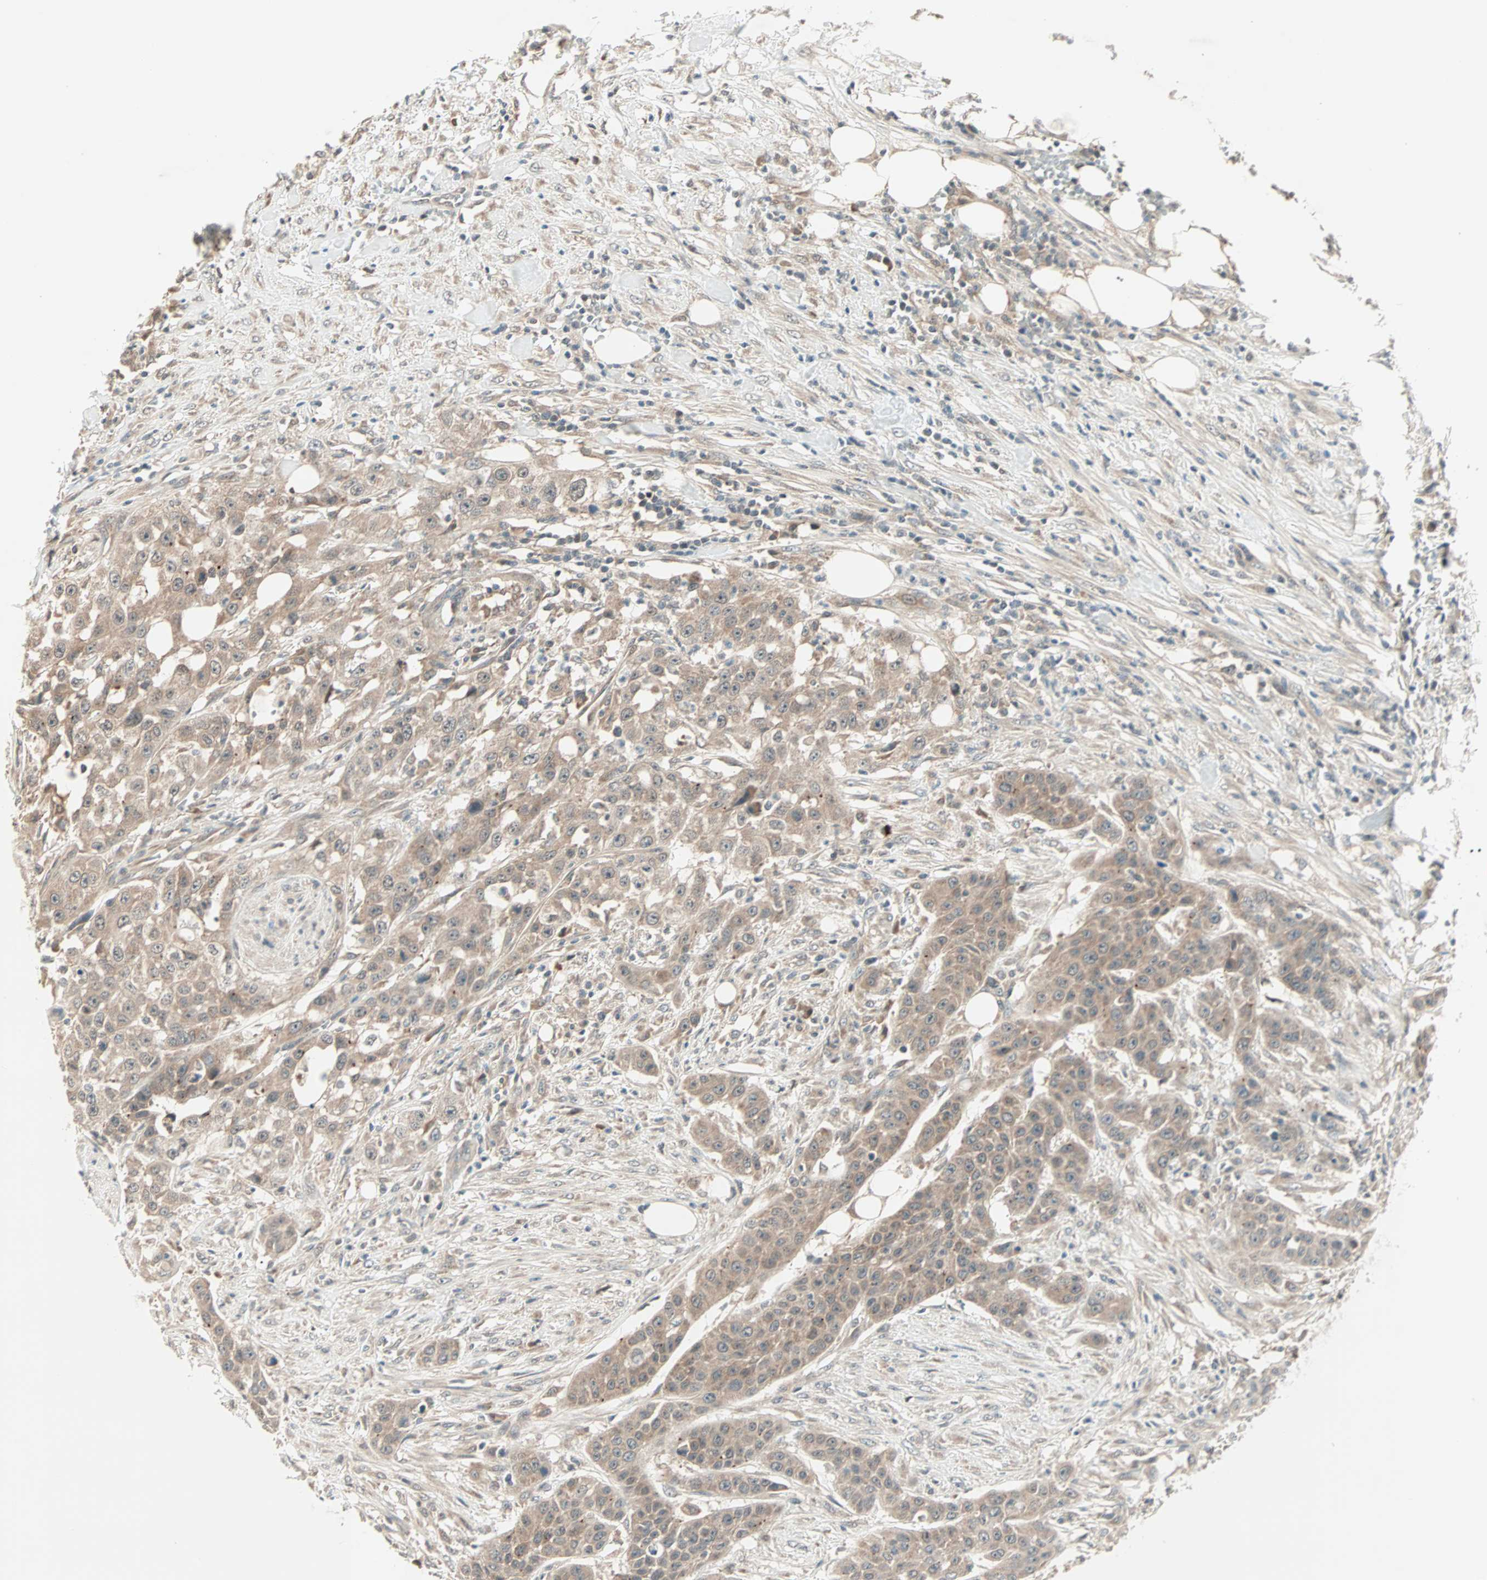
{"staining": {"intensity": "weak", "quantity": ">75%", "location": "cytoplasmic/membranous"}, "tissue": "urothelial cancer", "cell_type": "Tumor cells", "image_type": "cancer", "snomed": [{"axis": "morphology", "description": "Urothelial carcinoma, High grade"}, {"axis": "topography", "description": "Urinary bladder"}], "caption": "This image exhibits immunohistochemistry staining of urothelial cancer, with low weak cytoplasmic/membranous staining in about >75% of tumor cells.", "gene": "PGBD1", "patient": {"sex": "male", "age": 74}}